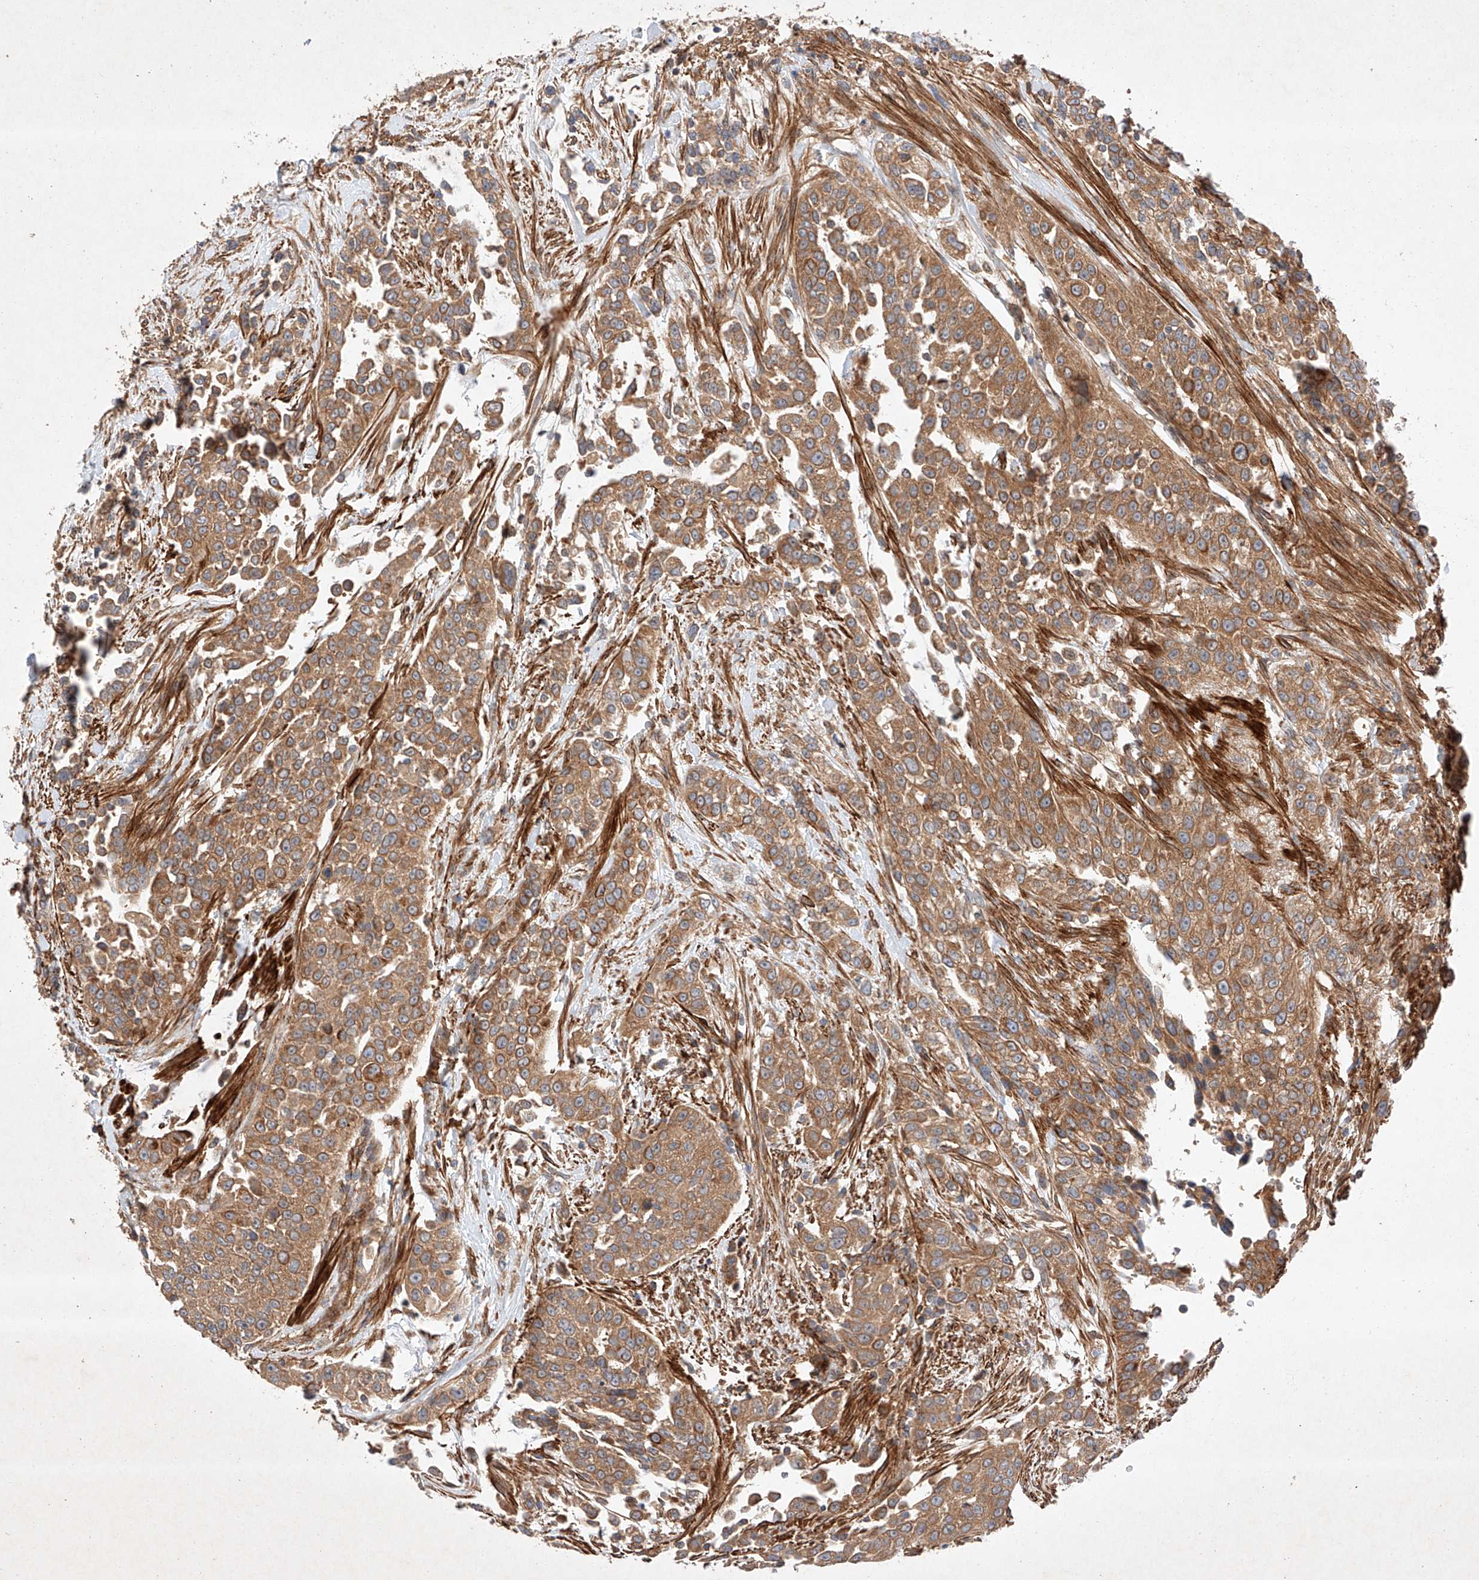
{"staining": {"intensity": "moderate", "quantity": ">75%", "location": "cytoplasmic/membranous"}, "tissue": "urothelial cancer", "cell_type": "Tumor cells", "image_type": "cancer", "snomed": [{"axis": "morphology", "description": "Urothelial carcinoma, High grade"}, {"axis": "topography", "description": "Urinary bladder"}], "caption": "Moderate cytoplasmic/membranous protein staining is present in about >75% of tumor cells in urothelial carcinoma (high-grade).", "gene": "RAB23", "patient": {"sex": "female", "age": 80}}